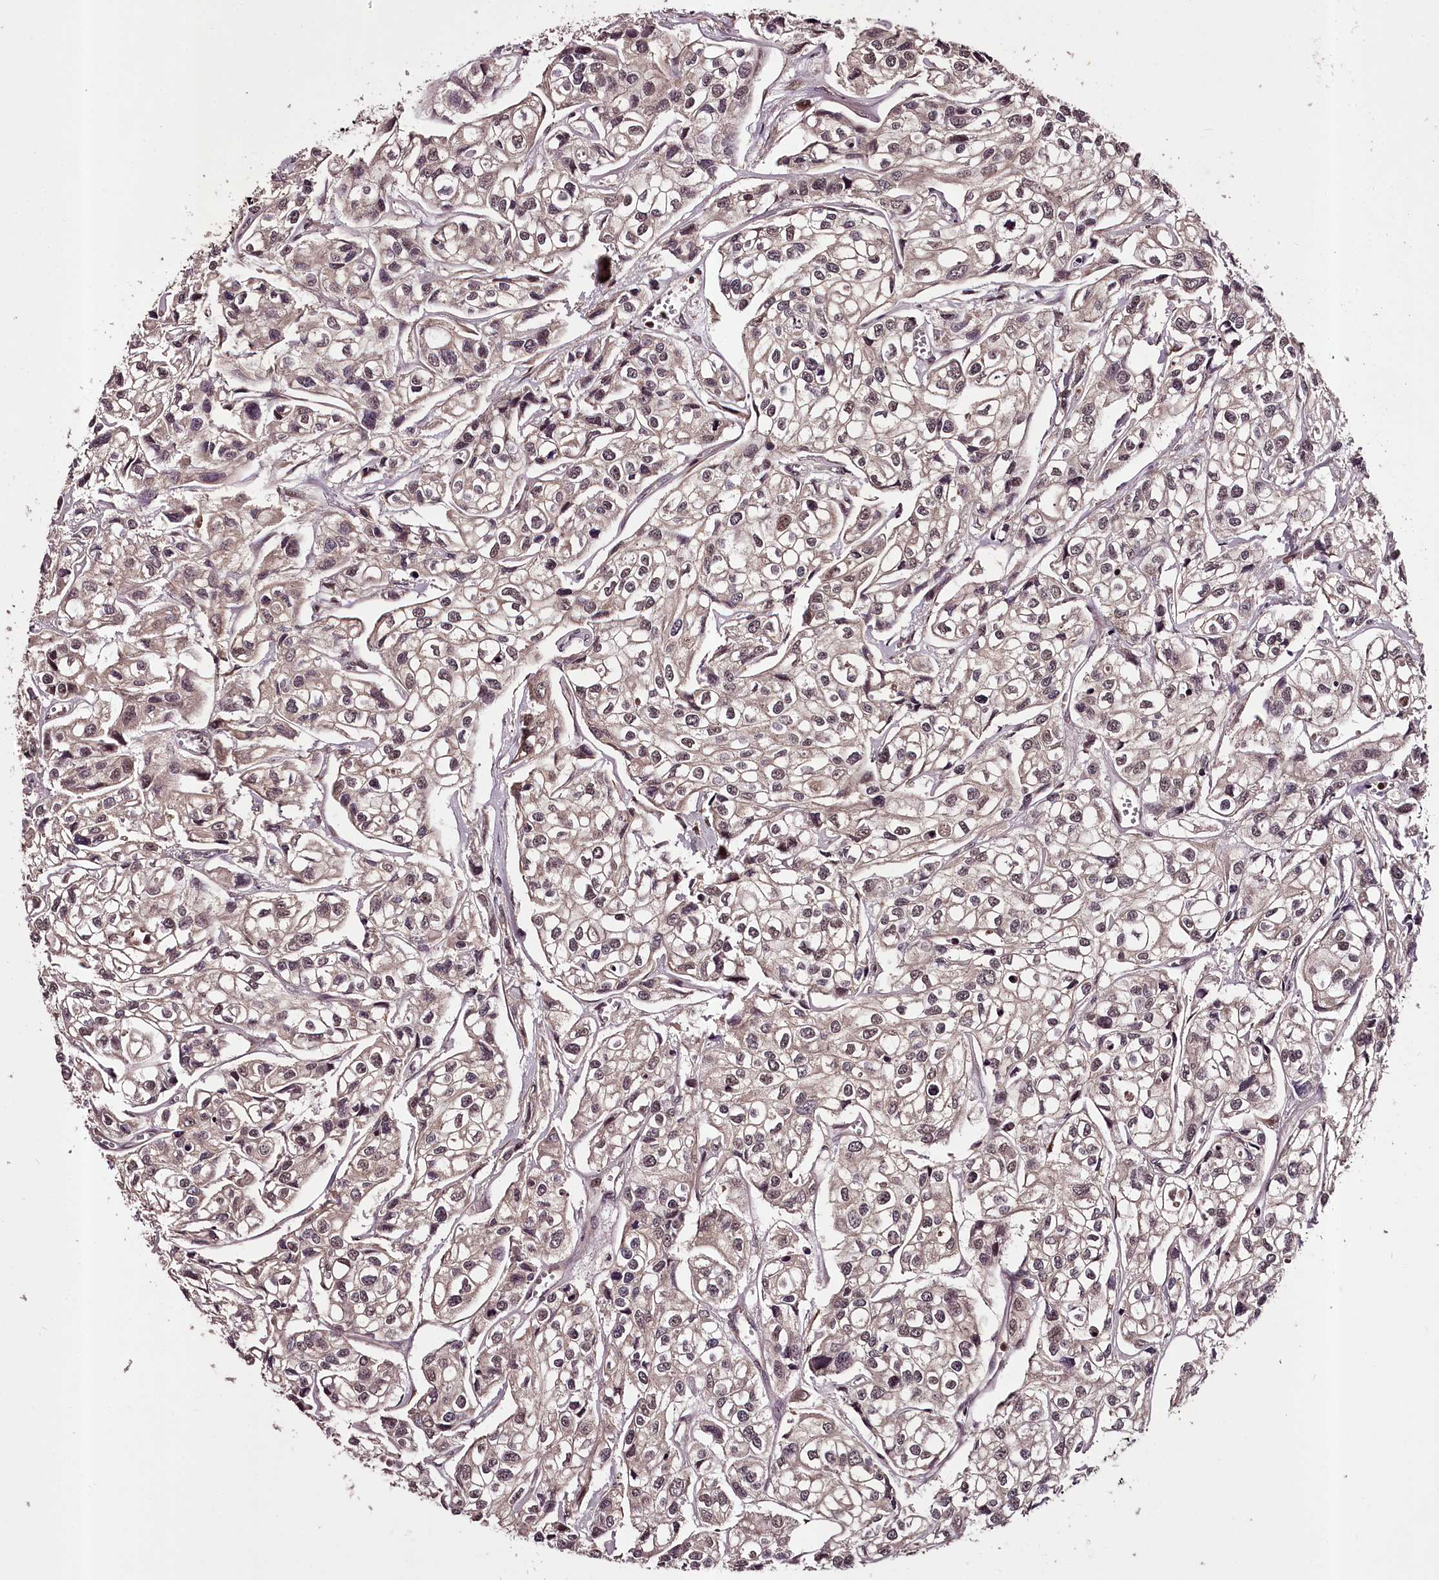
{"staining": {"intensity": "moderate", "quantity": "<25%", "location": "nuclear"}, "tissue": "urothelial cancer", "cell_type": "Tumor cells", "image_type": "cancer", "snomed": [{"axis": "morphology", "description": "Urothelial carcinoma, High grade"}, {"axis": "topography", "description": "Urinary bladder"}], "caption": "This is a photomicrograph of immunohistochemistry (IHC) staining of urothelial cancer, which shows moderate positivity in the nuclear of tumor cells.", "gene": "MAML3", "patient": {"sex": "male", "age": 67}}